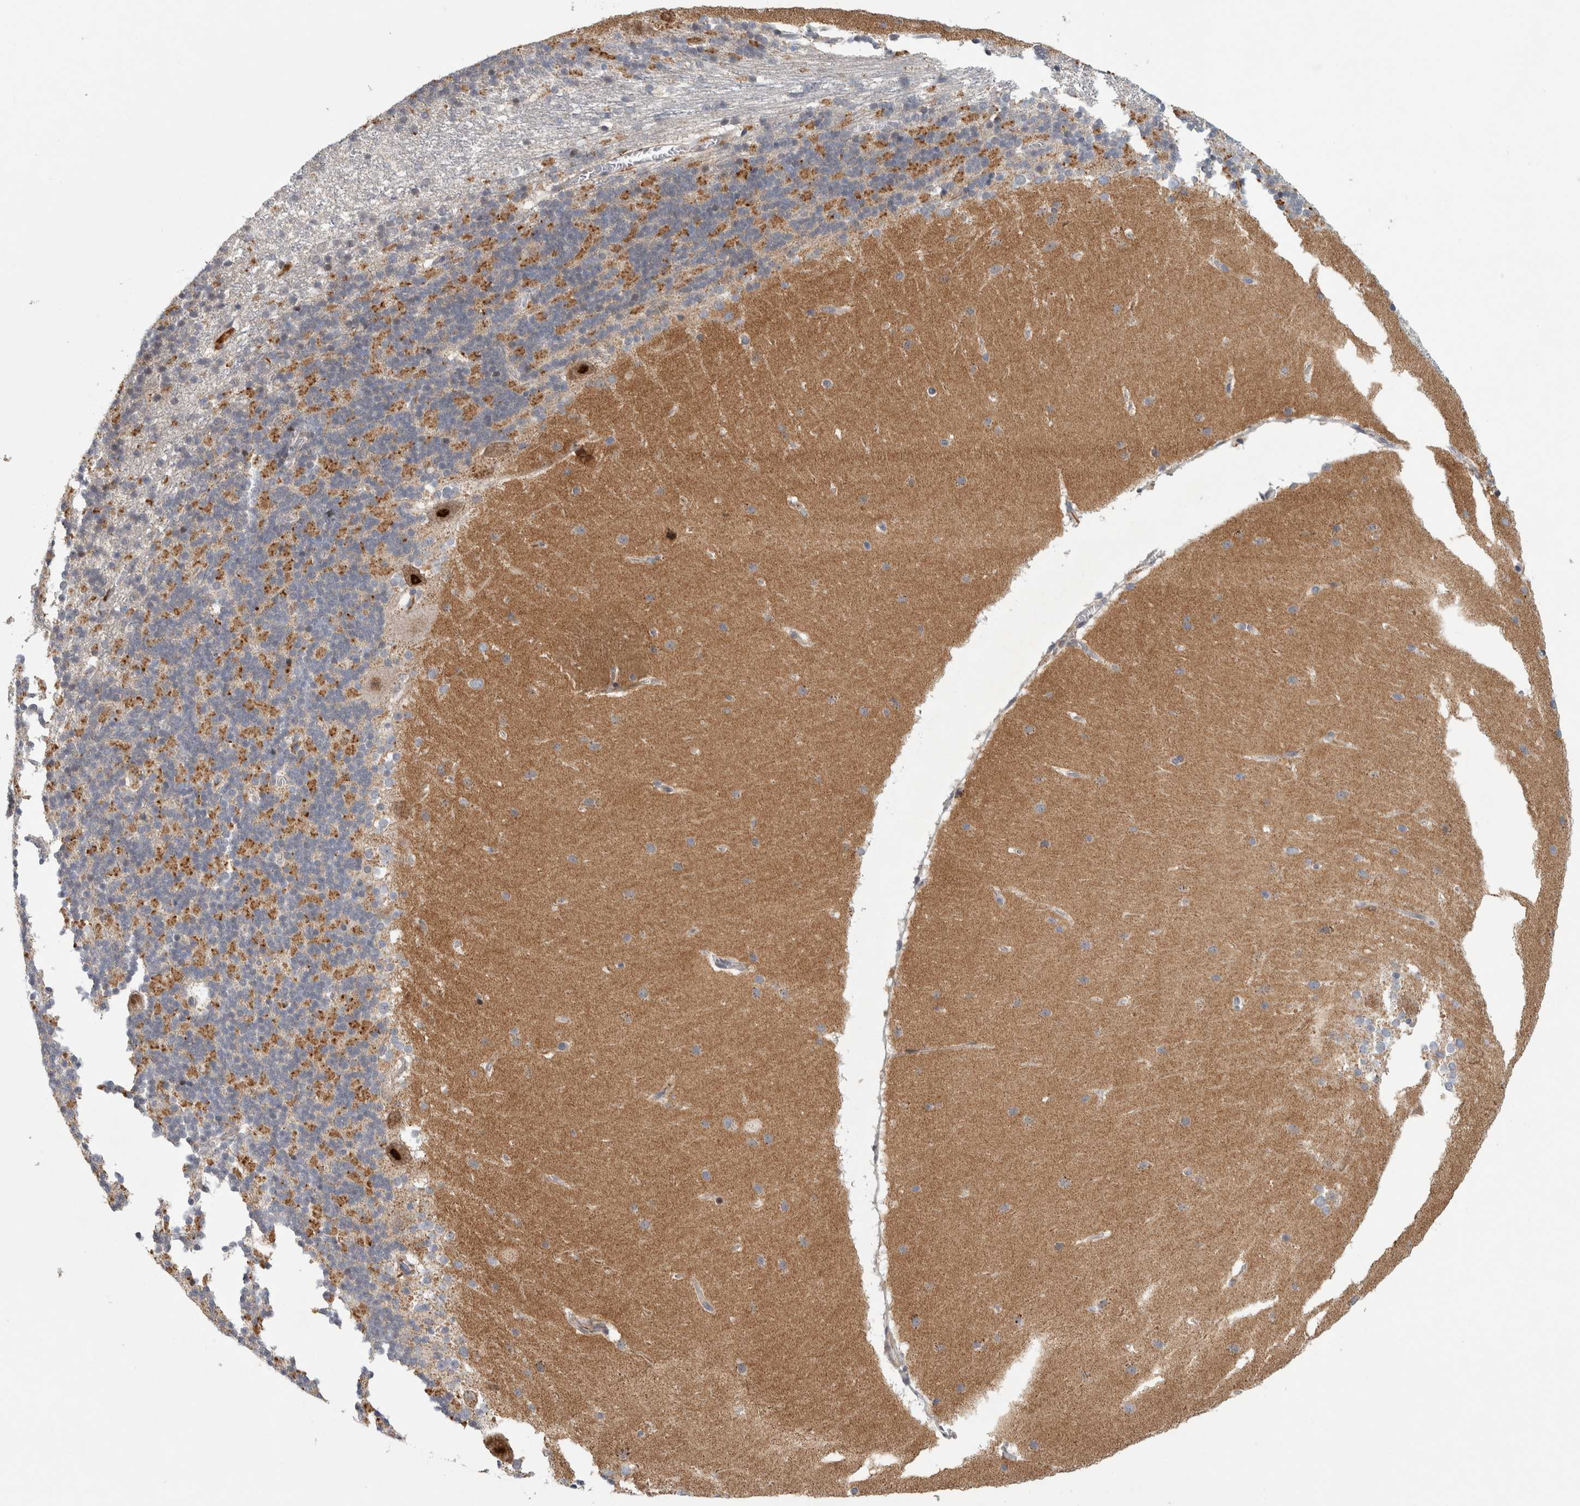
{"staining": {"intensity": "moderate", "quantity": "<25%", "location": "cytoplasmic/membranous"}, "tissue": "cerebellum", "cell_type": "Cells in granular layer", "image_type": "normal", "snomed": [{"axis": "morphology", "description": "Normal tissue, NOS"}, {"axis": "topography", "description": "Cerebellum"}], "caption": "High-magnification brightfield microscopy of normal cerebellum stained with DAB (brown) and counterstained with hematoxylin (blue). cells in granular layer exhibit moderate cytoplasmic/membranous staining is appreciated in approximately<25% of cells. (brown staining indicates protein expression, while blue staining denotes nuclei).", "gene": "RBM48", "patient": {"sex": "female", "age": 19}}